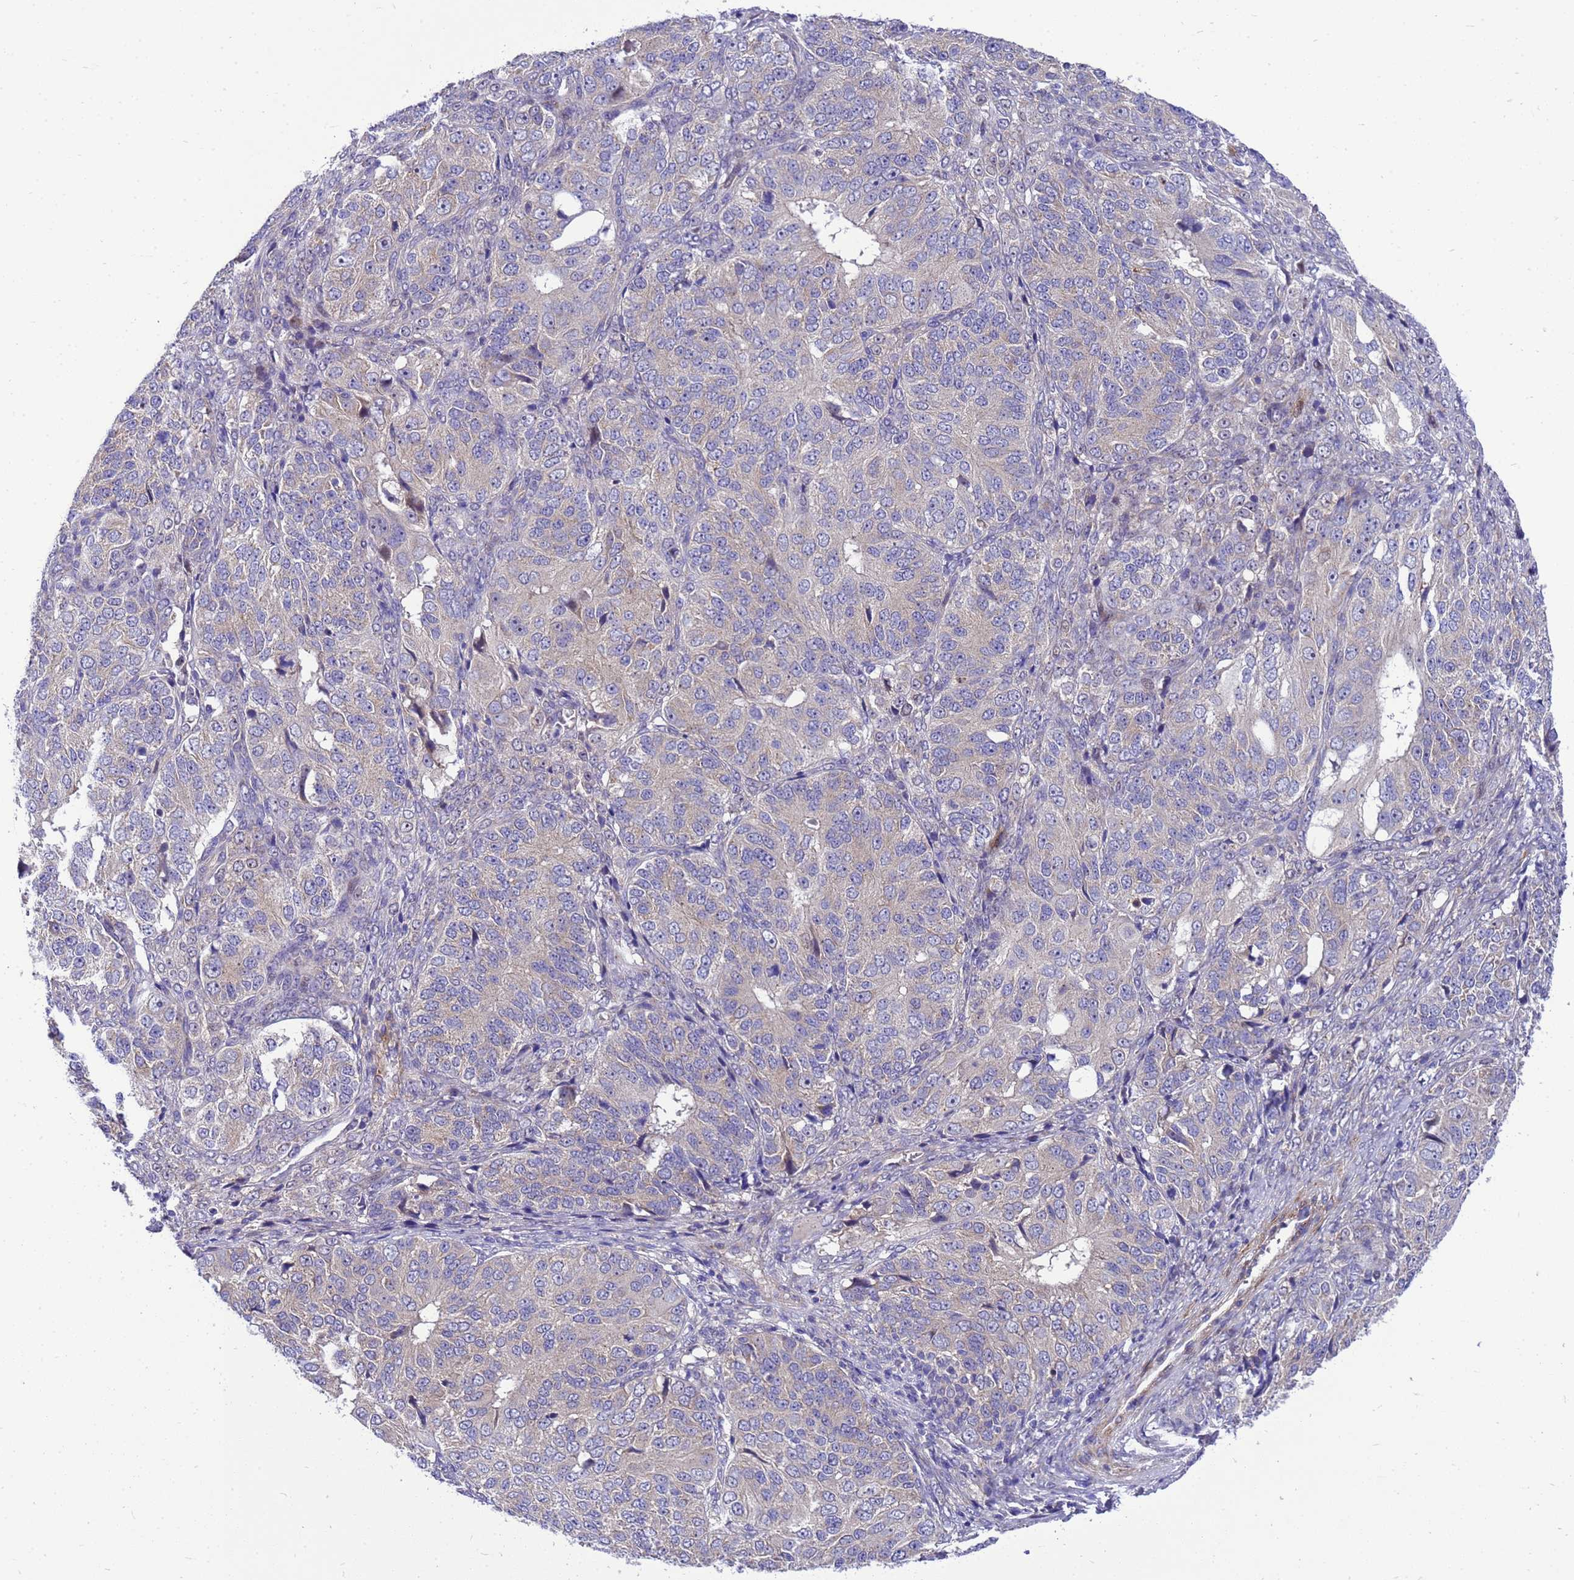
{"staining": {"intensity": "negative", "quantity": "none", "location": "none"}, "tissue": "ovarian cancer", "cell_type": "Tumor cells", "image_type": "cancer", "snomed": [{"axis": "morphology", "description": "Carcinoma, endometroid"}, {"axis": "topography", "description": "Ovary"}], "caption": "High magnification brightfield microscopy of ovarian endometroid carcinoma stained with DAB (3,3'-diaminobenzidine) (brown) and counterstained with hematoxylin (blue): tumor cells show no significant positivity.", "gene": "POP7", "patient": {"sex": "female", "age": 51}}